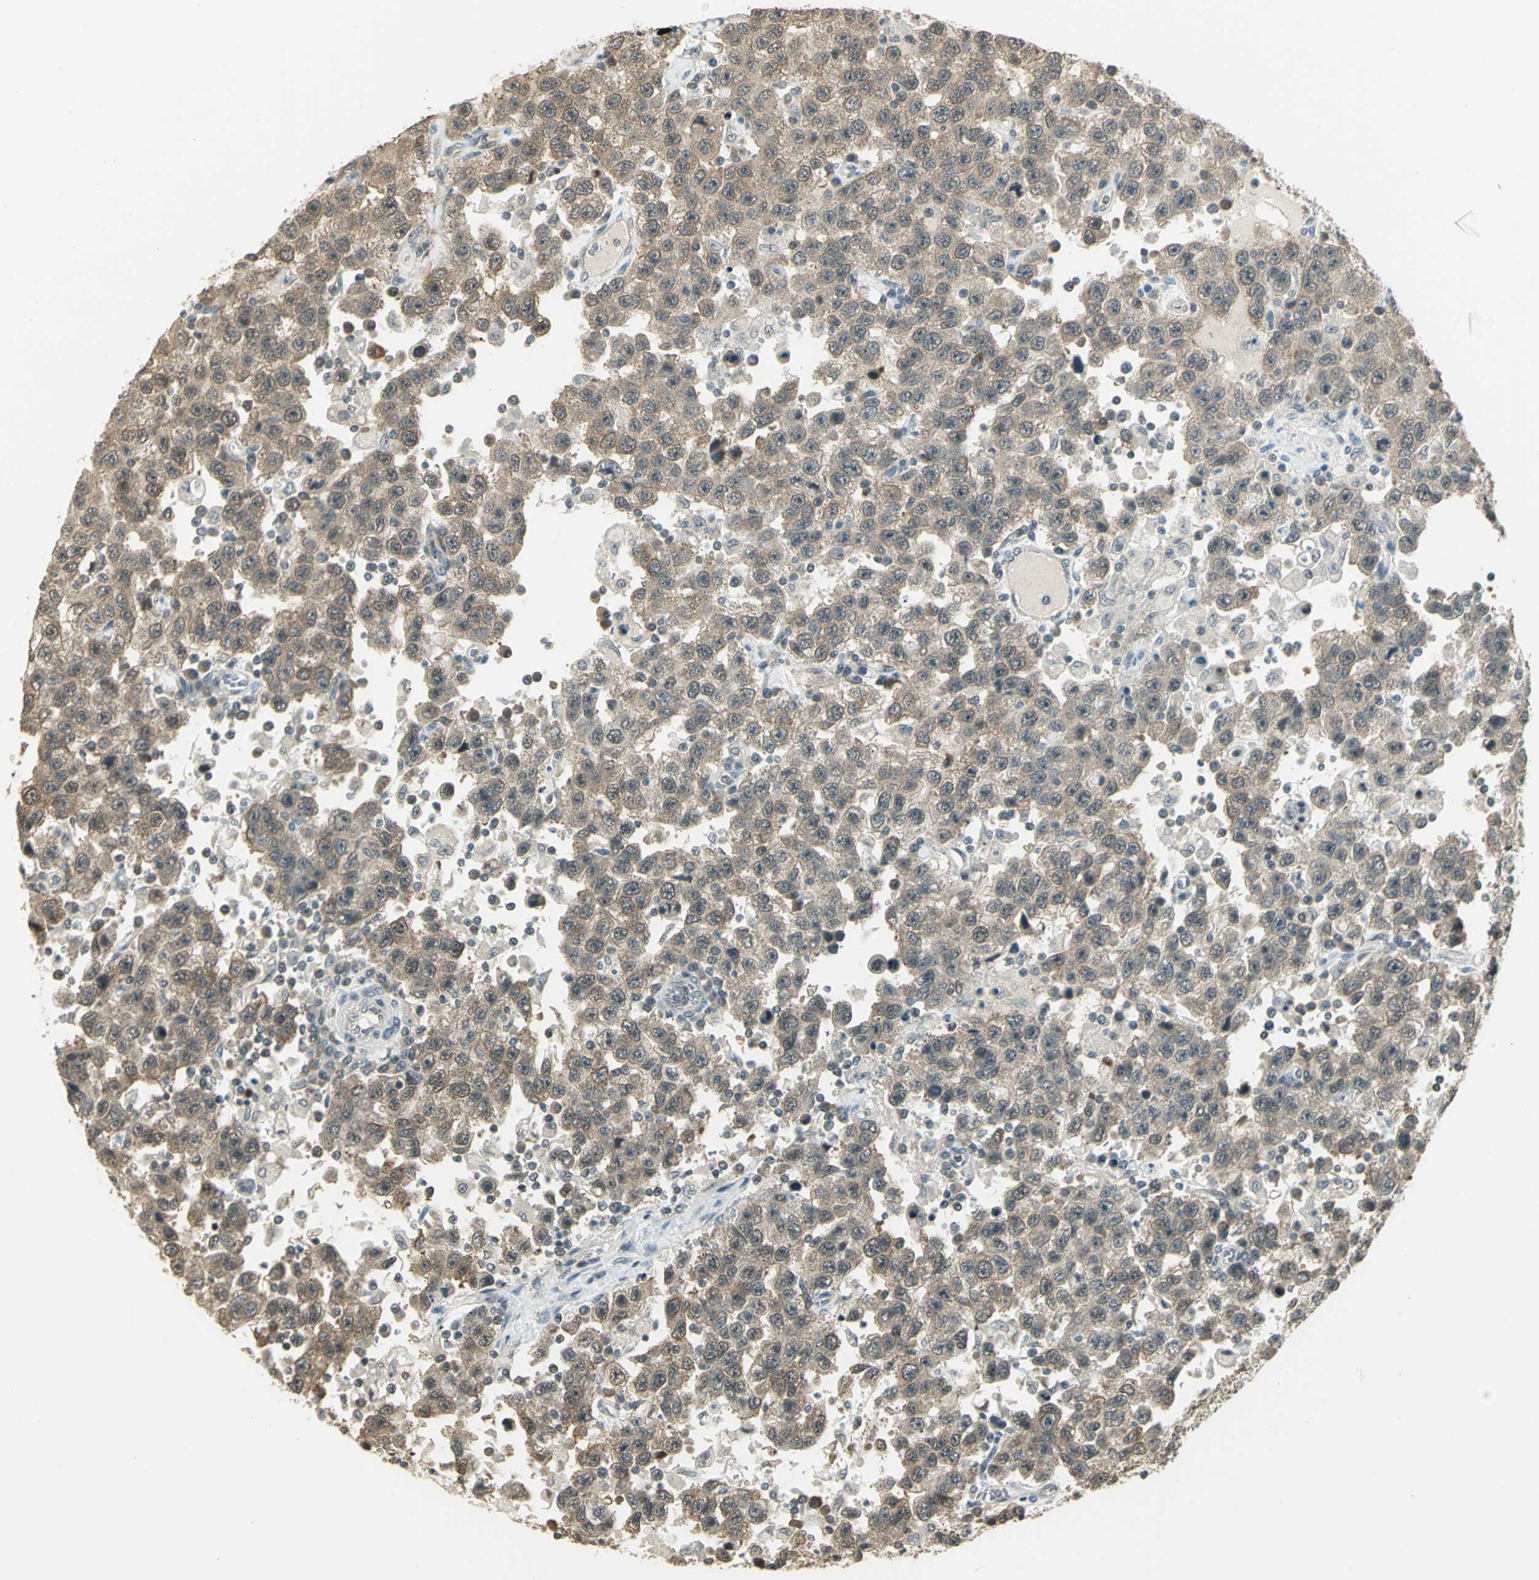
{"staining": {"intensity": "weak", "quantity": ">75%", "location": "cytoplasmic/membranous"}, "tissue": "testis cancer", "cell_type": "Tumor cells", "image_type": "cancer", "snomed": [{"axis": "morphology", "description": "Seminoma, NOS"}, {"axis": "topography", "description": "Testis"}], "caption": "Immunohistochemistry (IHC) of human testis cancer (seminoma) reveals low levels of weak cytoplasmic/membranous staining in about >75% of tumor cells.", "gene": "CDC34", "patient": {"sex": "male", "age": 41}}